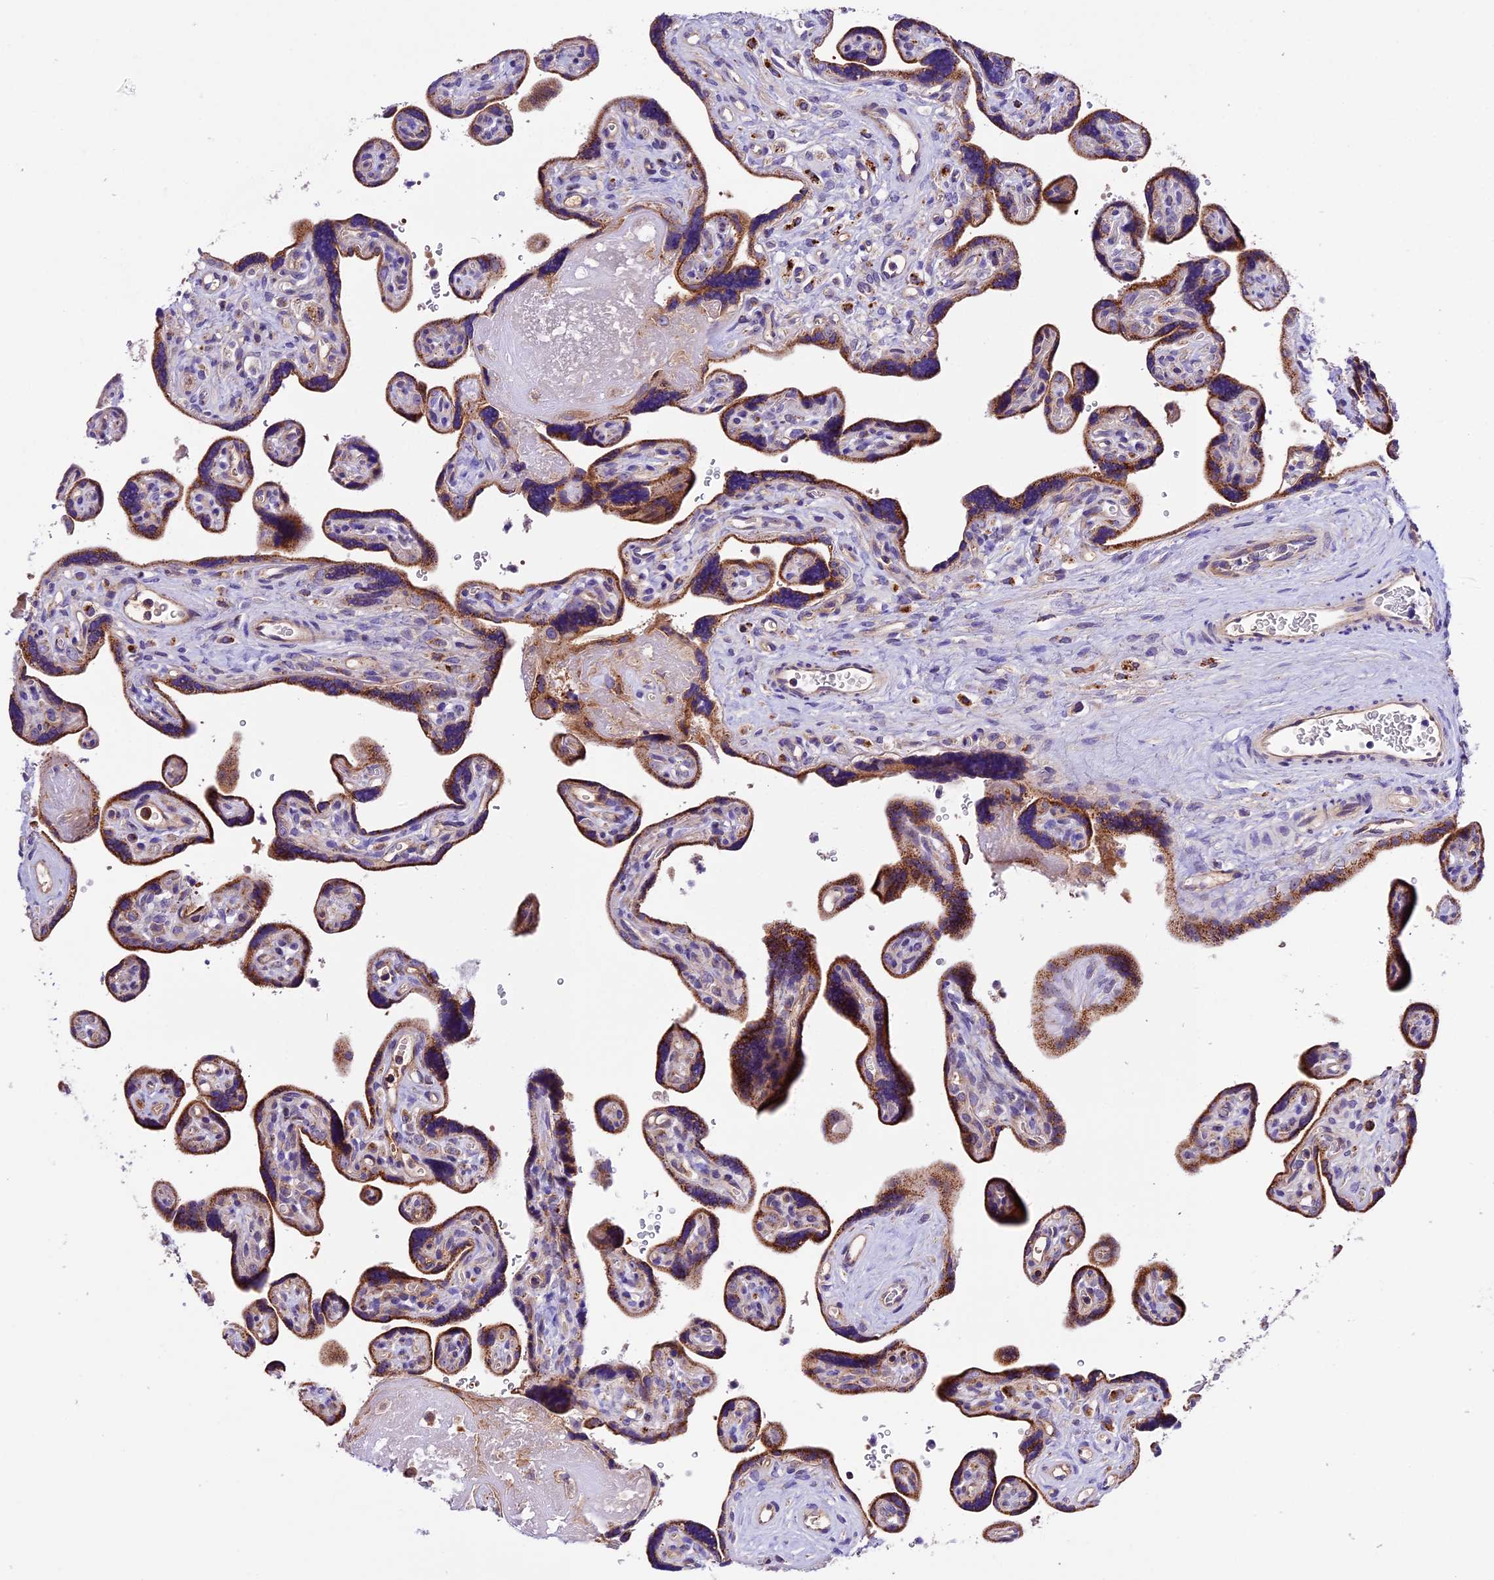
{"staining": {"intensity": "moderate", "quantity": ">75%", "location": "cytoplasmic/membranous"}, "tissue": "placenta", "cell_type": "Trophoblastic cells", "image_type": "normal", "snomed": [{"axis": "morphology", "description": "Normal tissue, NOS"}, {"axis": "topography", "description": "Placenta"}], "caption": "DAB (3,3'-diaminobenzidine) immunohistochemical staining of benign human placenta reveals moderate cytoplasmic/membranous protein staining in approximately >75% of trophoblastic cells. Using DAB (3,3'-diaminobenzidine) (brown) and hematoxylin (blue) stains, captured at high magnification using brightfield microscopy.", "gene": "METTL22", "patient": {"sex": "female", "age": 39}}